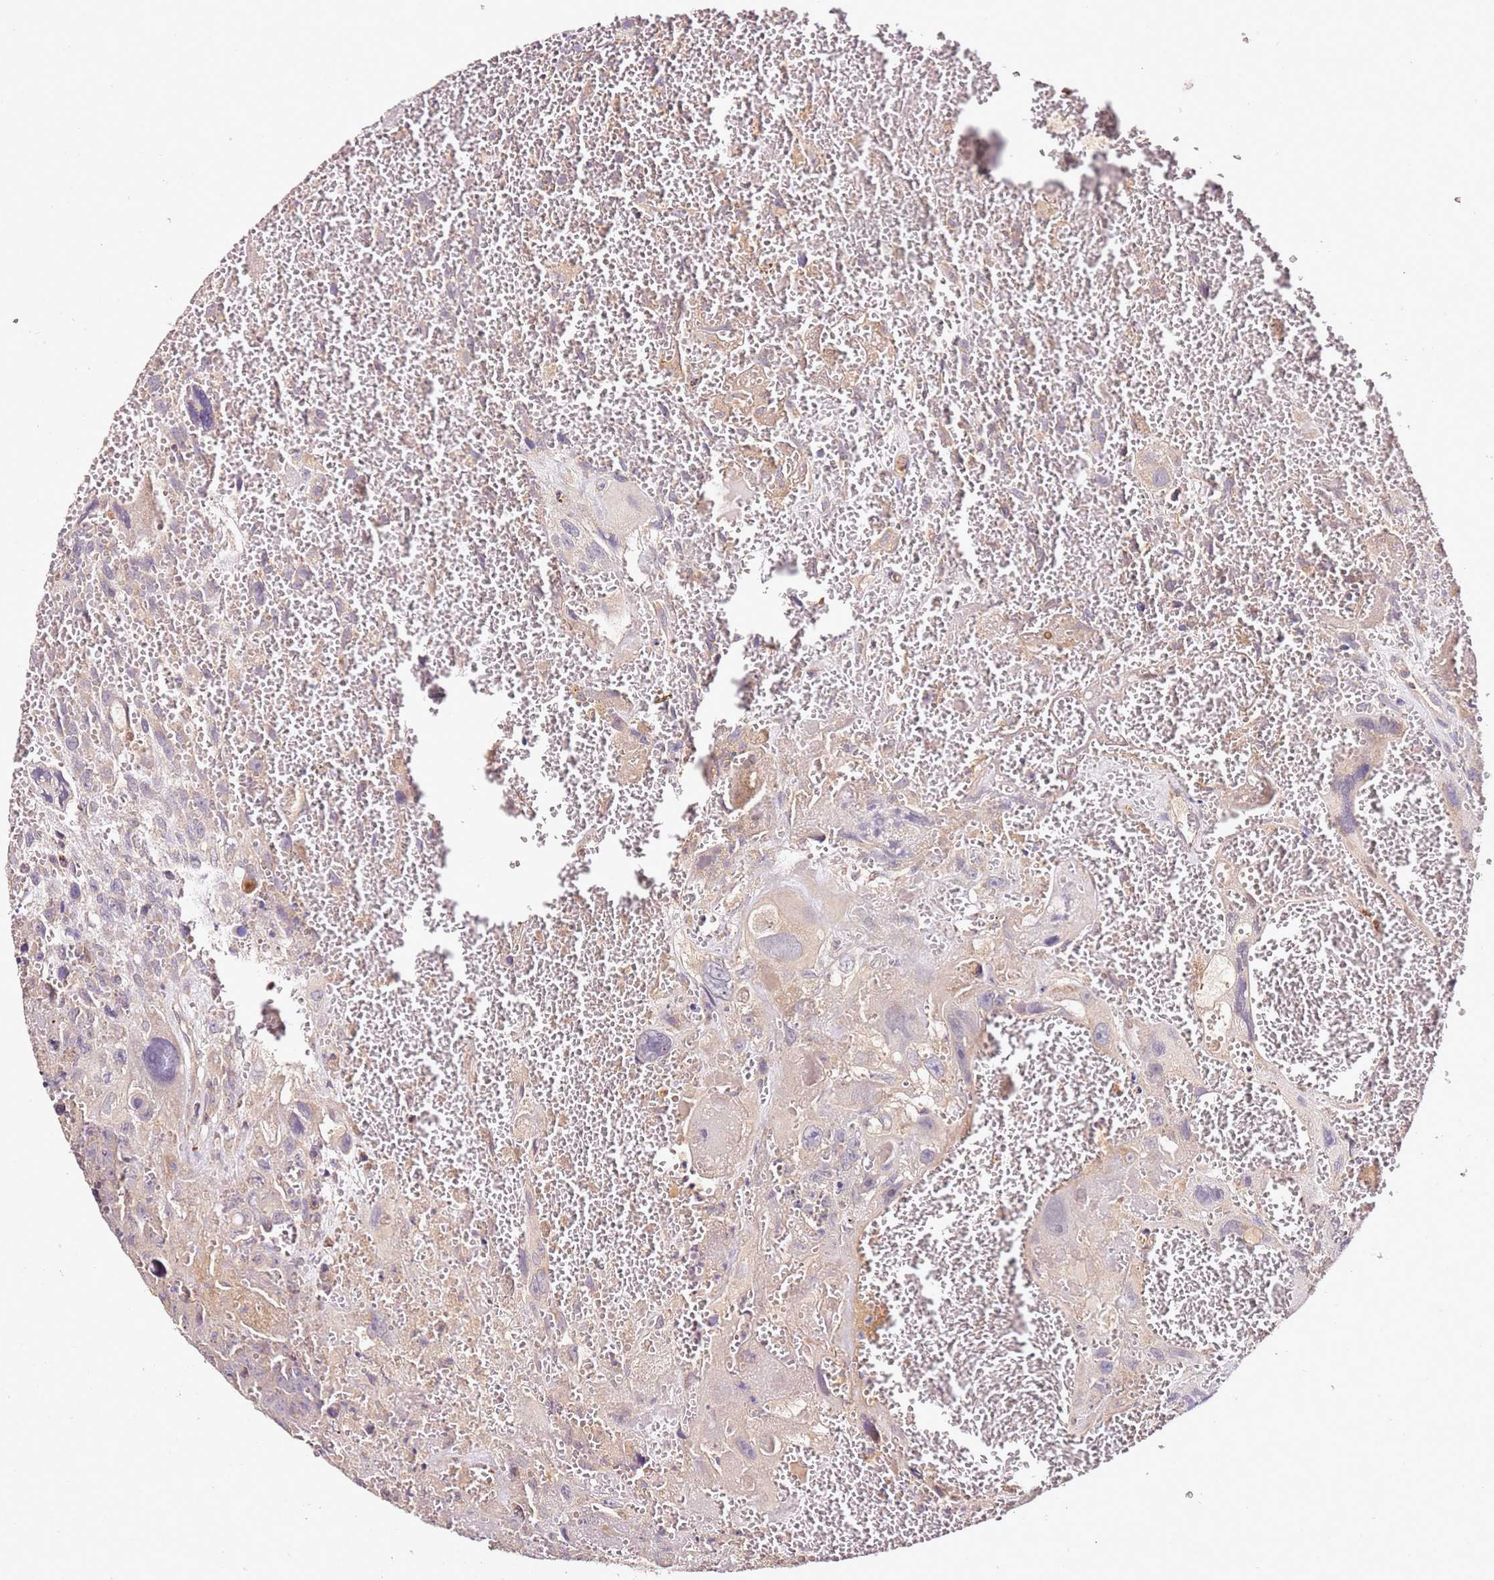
{"staining": {"intensity": "negative", "quantity": "none", "location": "none"}, "tissue": "testis cancer", "cell_type": "Tumor cells", "image_type": "cancer", "snomed": [{"axis": "morphology", "description": "Carcinoma, Embryonal, NOS"}, {"axis": "topography", "description": "Testis"}], "caption": "The image shows no staining of tumor cells in testis cancer. (DAB (3,3'-diaminobenzidine) immunohistochemistry (IHC) visualized using brightfield microscopy, high magnification).", "gene": "OR2B11", "patient": {"sex": "male", "age": 28}}